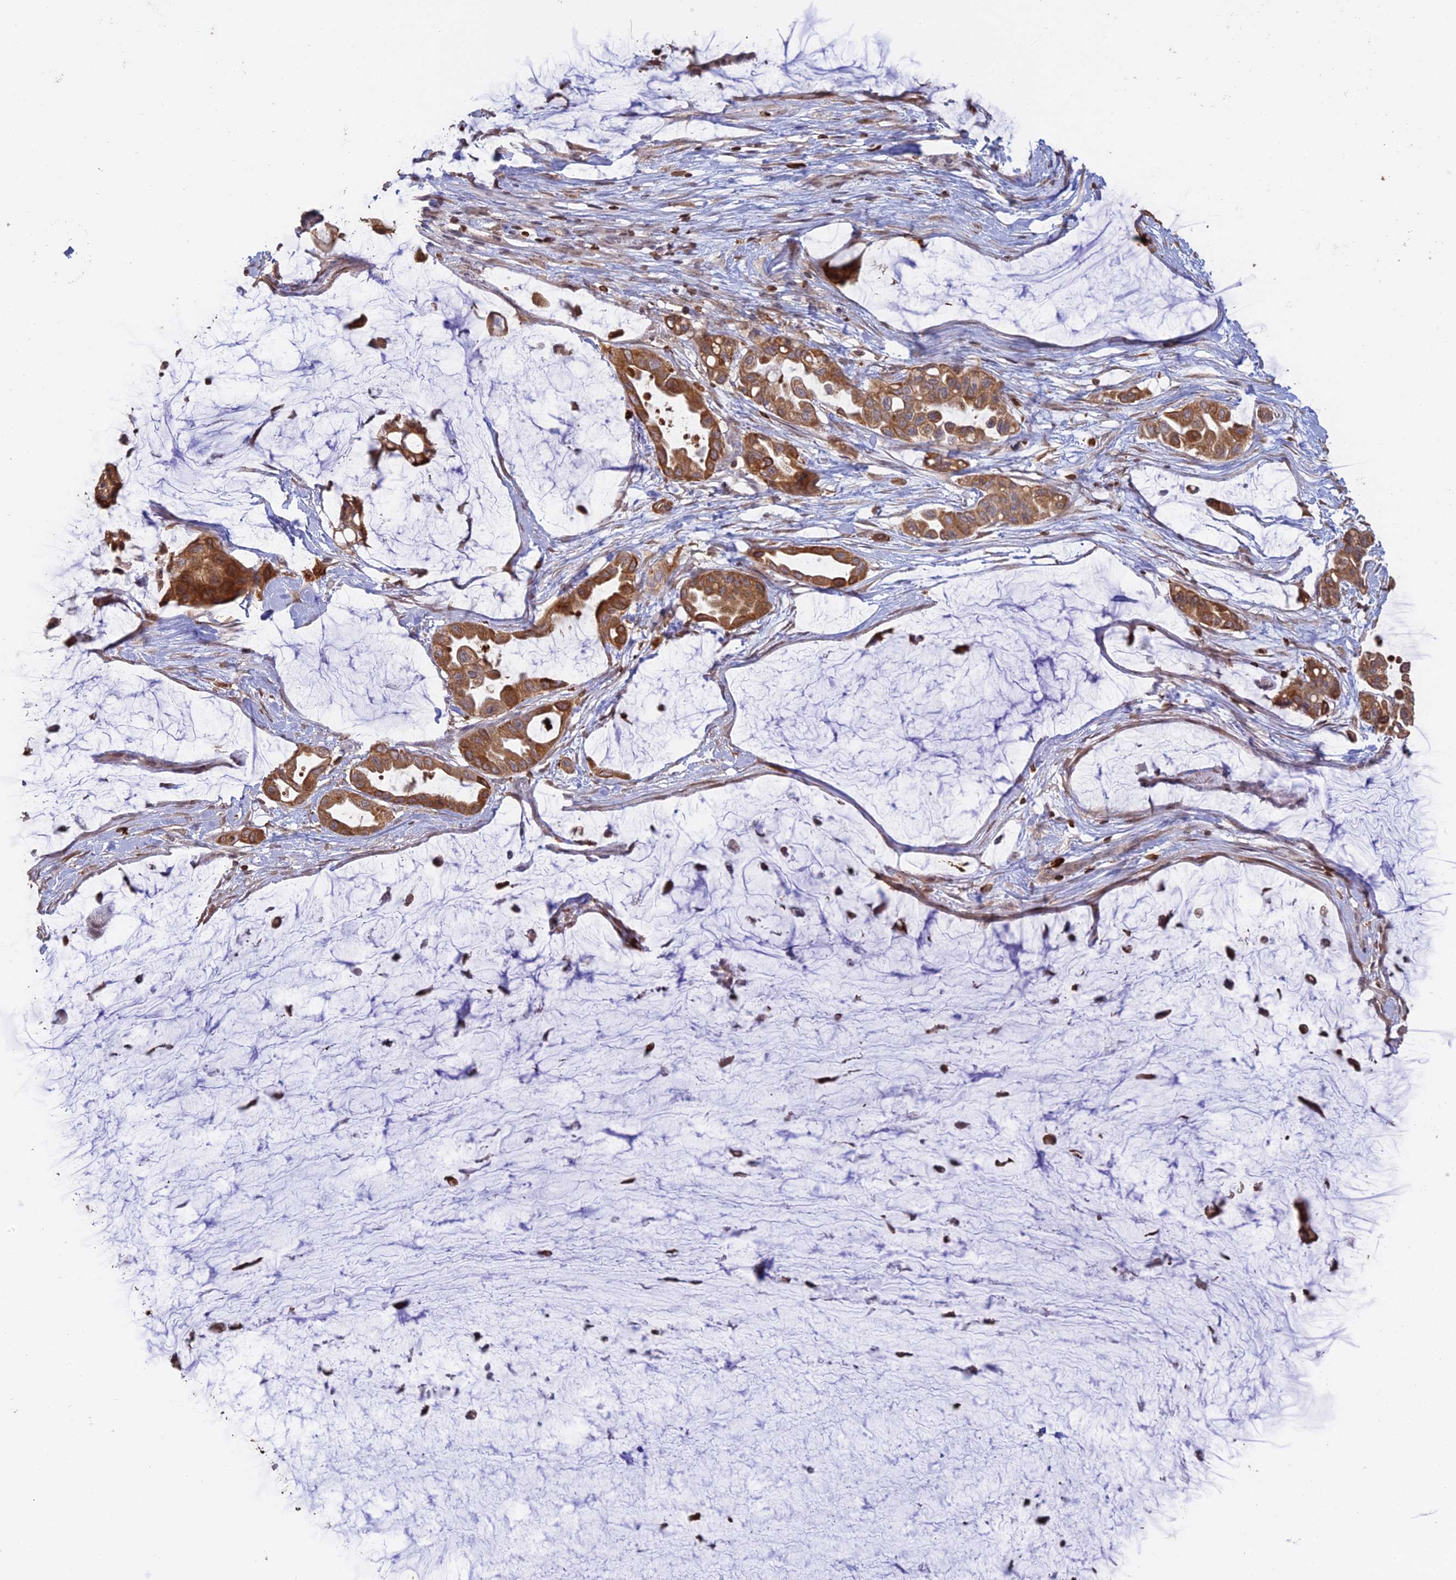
{"staining": {"intensity": "moderate", "quantity": ">75%", "location": "cytoplasmic/membranous"}, "tissue": "ovarian cancer", "cell_type": "Tumor cells", "image_type": "cancer", "snomed": [{"axis": "morphology", "description": "Cystadenocarcinoma, mucinous, NOS"}, {"axis": "topography", "description": "Ovary"}], "caption": "Immunohistochemistry histopathology image of ovarian cancer stained for a protein (brown), which shows medium levels of moderate cytoplasmic/membranous positivity in about >75% of tumor cells.", "gene": "APOBR", "patient": {"sex": "female", "age": 39}}